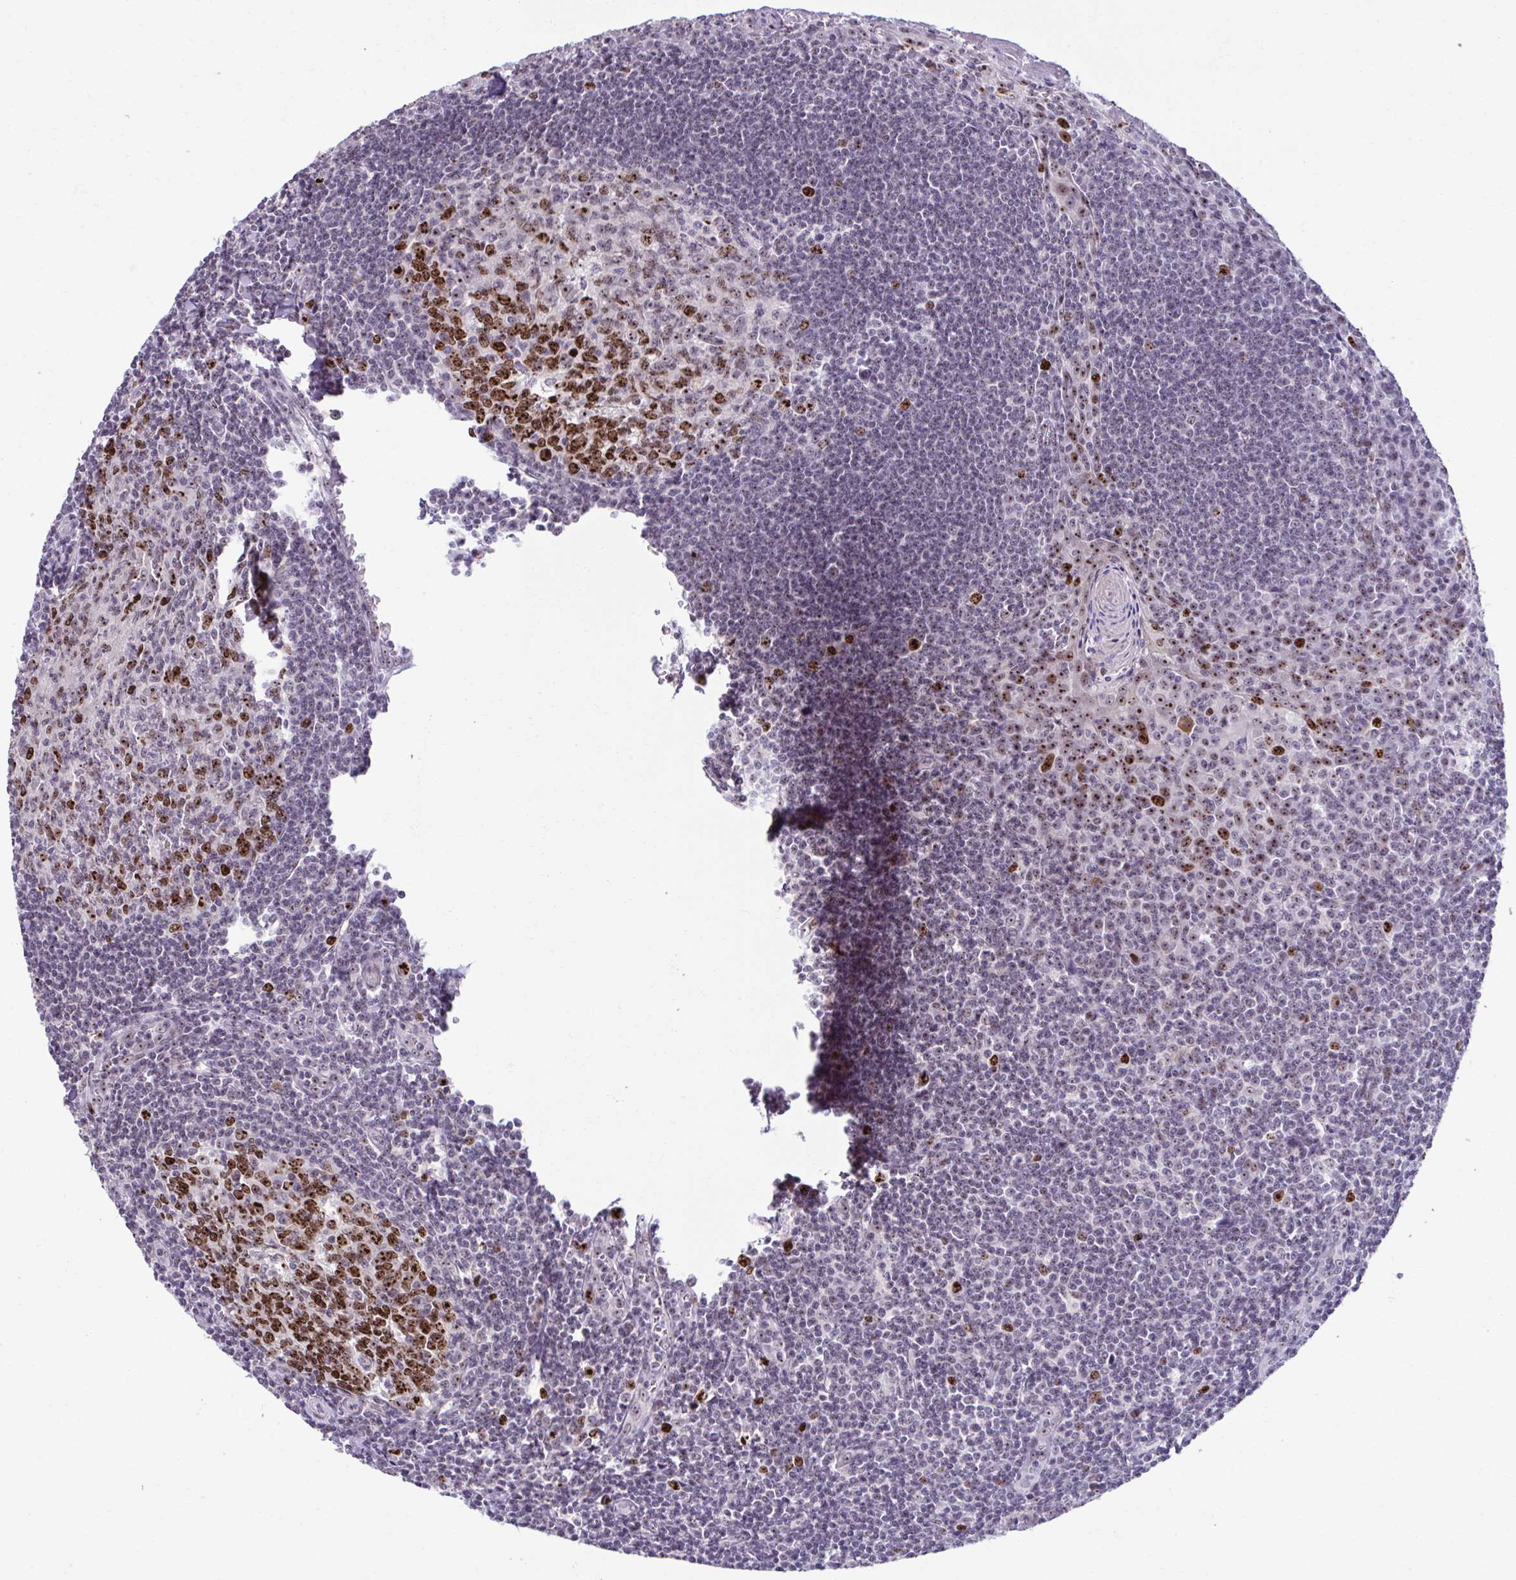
{"staining": {"intensity": "strong", "quantity": ">75%", "location": "nuclear"}, "tissue": "tonsil", "cell_type": "Germinal center cells", "image_type": "normal", "snomed": [{"axis": "morphology", "description": "Normal tissue, NOS"}, {"axis": "topography", "description": "Tonsil"}], "caption": "Protein staining of unremarkable tonsil demonstrates strong nuclear staining in about >75% of germinal center cells.", "gene": "CEP72", "patient": {"sex": "male", "age": 27}}